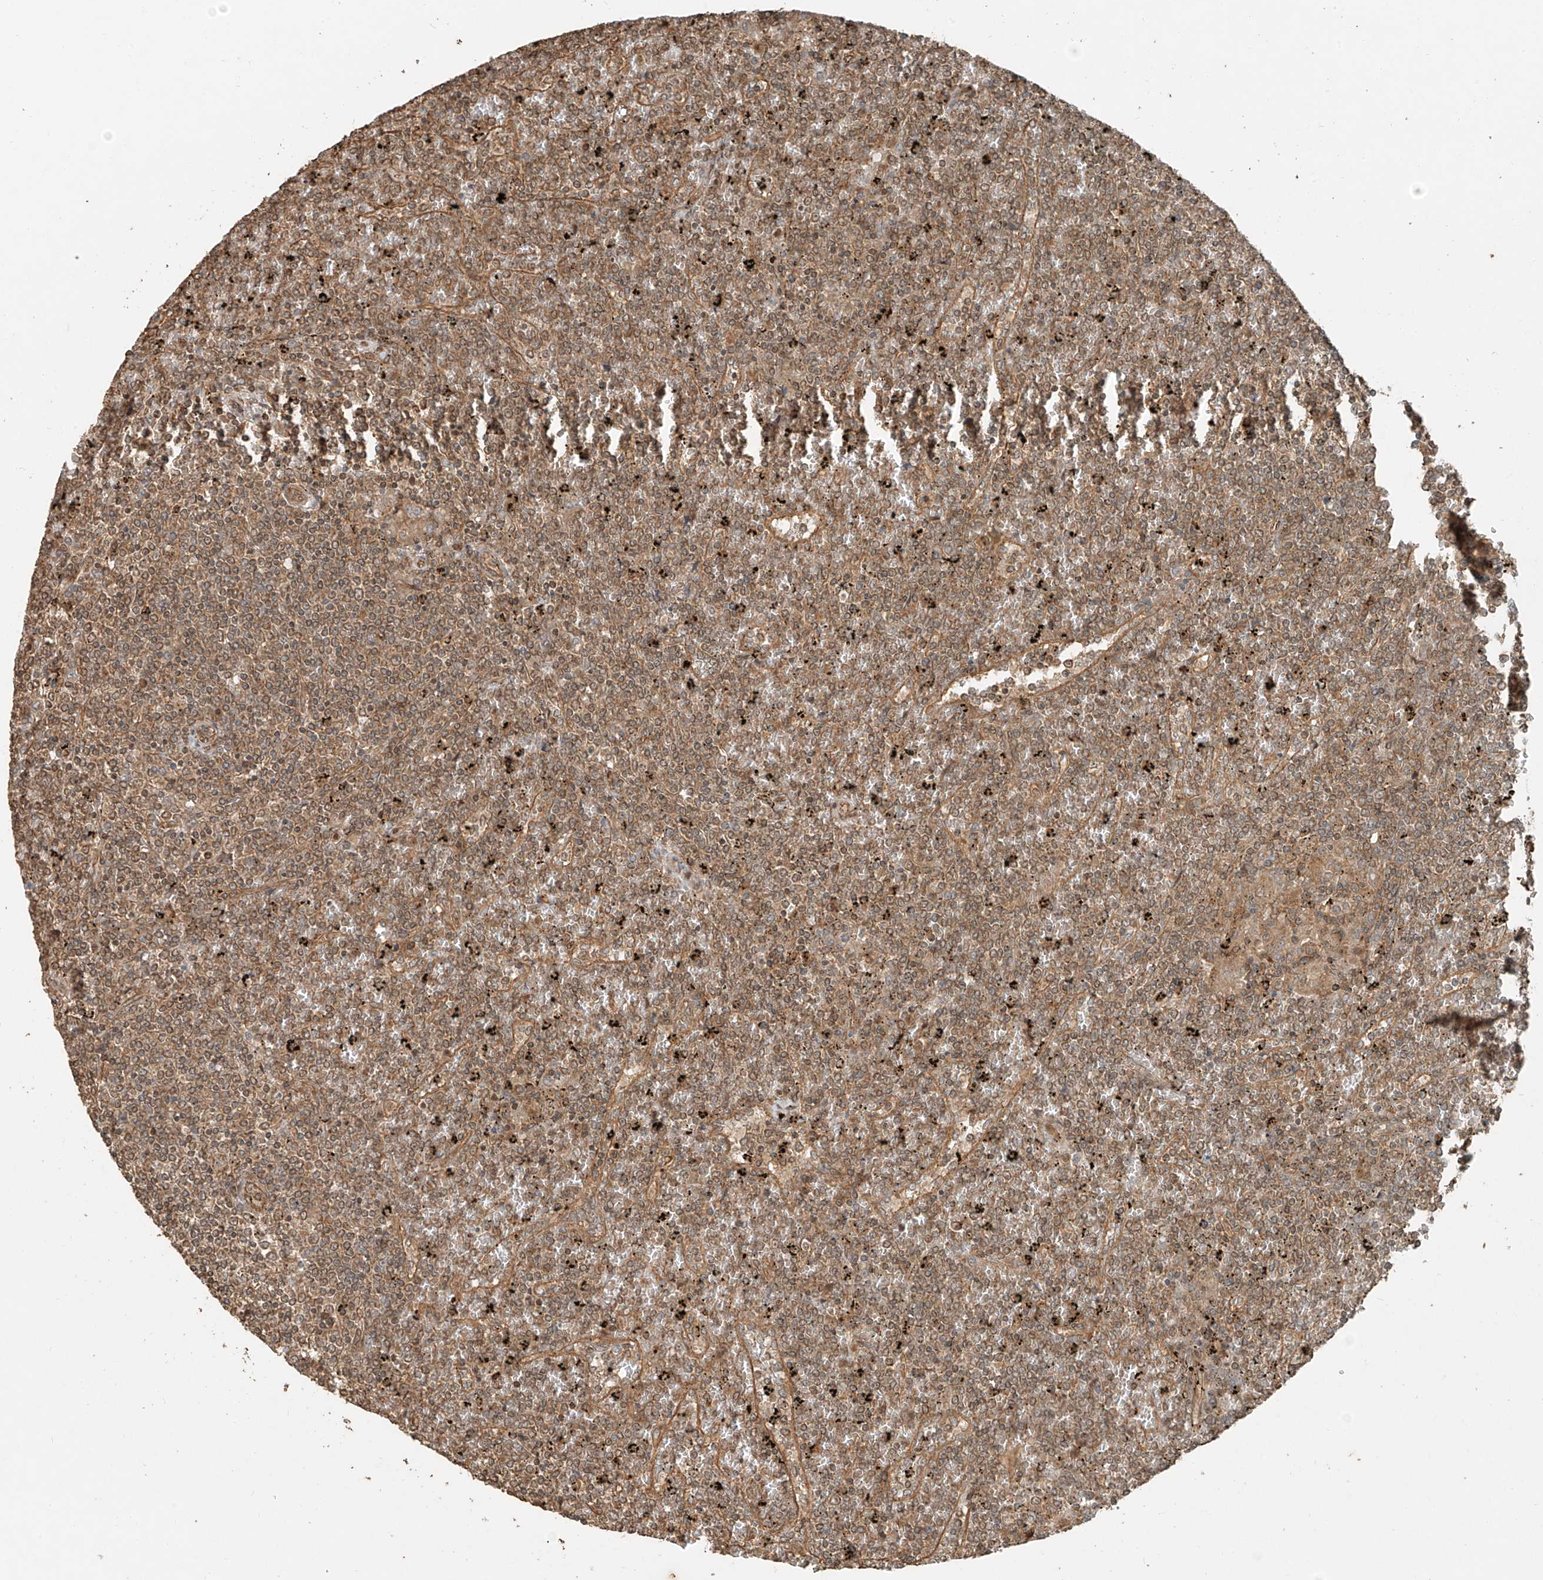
{"staining": {"intensity": "moderate", "quantity": ">75%", "location": "cytoplasmic/membranous"}, "tissue": "lymphoma", "cell_type": "Tumor cells", "image_type": "cancer", "snomed": [{"axis": "morphology", "description": "Malignant lymphoma, non-Hodgkin's type, Low grade"}, {"axis": "topography", "description": "Spleen"}], "caption": "A brown stain labels moderate cytoplasmic/membranous expression of a protein in low-grade malignant lymphoma, non-Hodgkin's type tumor cells.", "gene": "ANKZF1", "patient": {"sex": "female", "age": 19}}